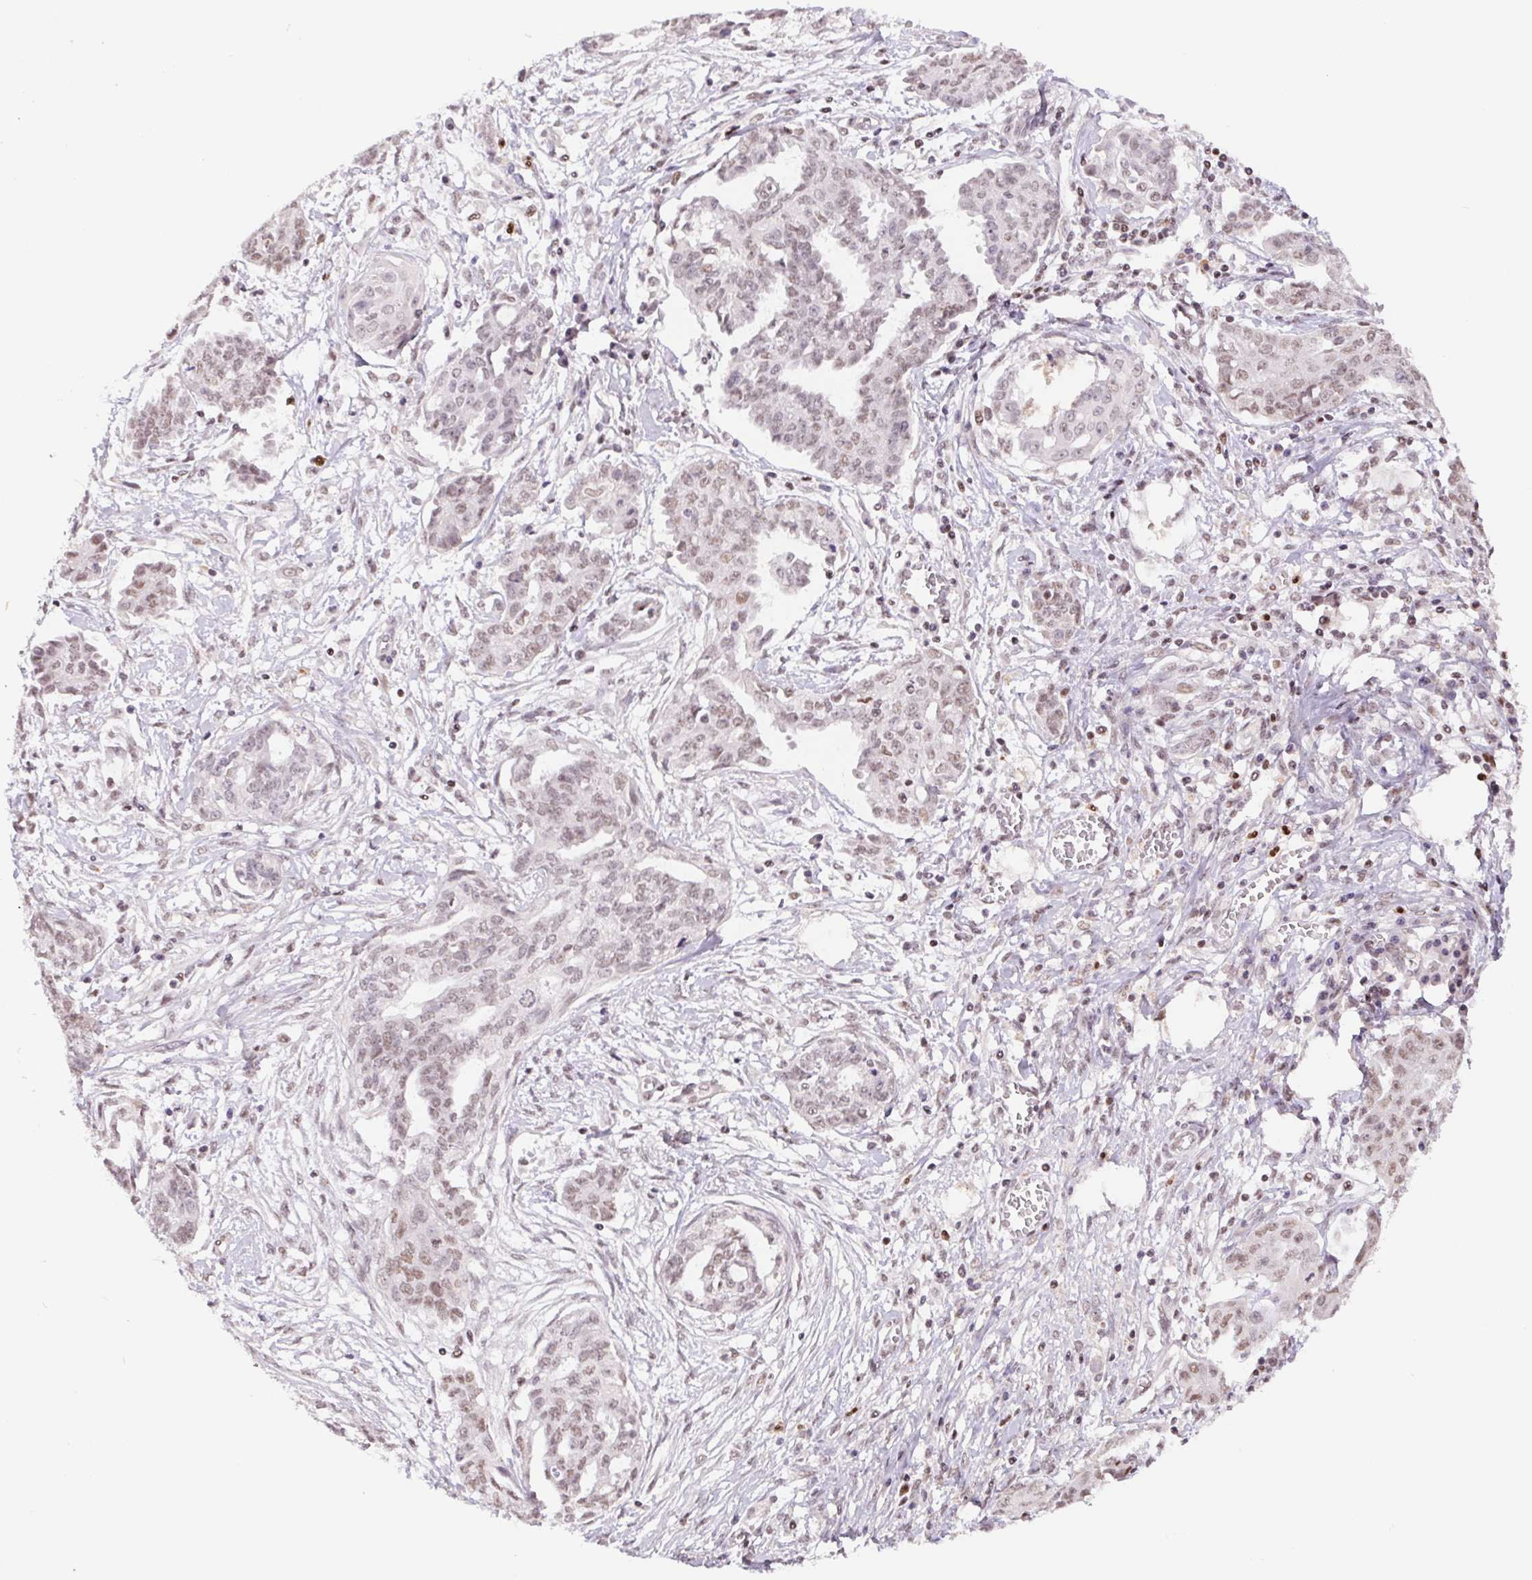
{"staining": {"intensity": "moderate", "quantity": ">75%", "location": "nuclear"}, "tissue": "ovarian cancer", "cell_type": "Tumor cells", "image_type": "cancer", "snomed": [{"axis": "morphology", "description": "Cystadenocarcinoma, serous, NOS"}, {"axis": "topography", "description": "Ovary"}], "caption": "Ovarian serous cystadenocarcinoma was stained to show a protein in brown. There is medium levels of moderate nuclear staining in about >75% of tumor cells. The staining was performed using DAB (3,3'-diaminobenzidine) to visualize the protein expression in brown, while the nuclei were stained in blue with hematoxylin (Magnification: 20x).", "gene": "TRERF1", "patient": {"sex": "female", "age": 71}}